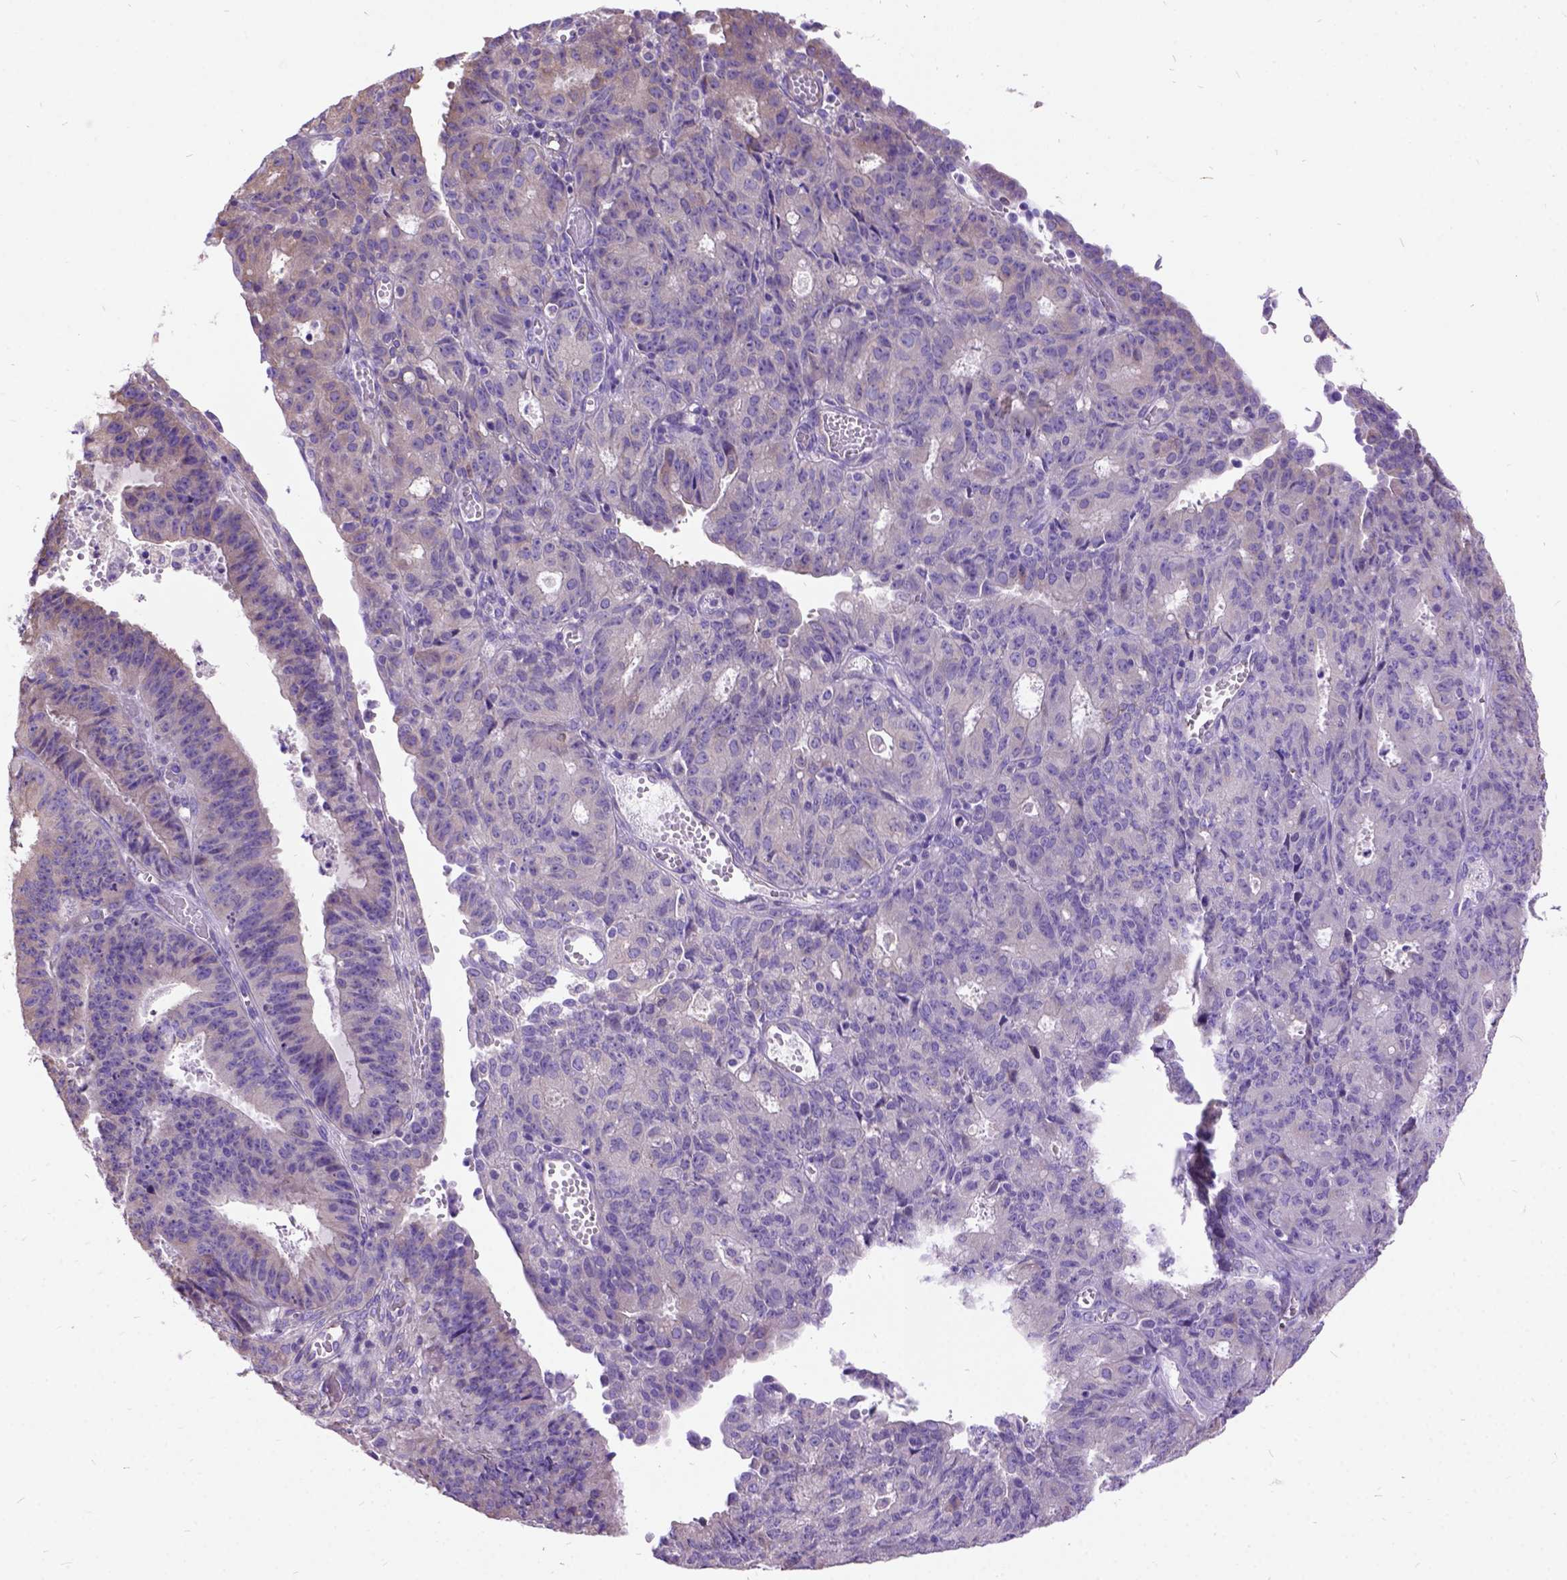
{"staining": {"intensity": "weak", "quantity": "<25%", "location": "cytoplasmic/membranous"}, "tissue": "ovarian cancer", "cell_type": "Tumor cells", "image_type": "cancer", "snomed": [{"axis": "morphology", "description": "Carcinoma, endometroid"}, {"axis": "topography", "description": "Ovary"}], "caption": "Endometroid carcinoma (ovarian) was stained to show a protein in brown. There is no significant positivity in tumor cells. (DAB (3,3'-diaminobenzidine) immunohistochemistry with hematoxylin counter stain).", "gene": "CFAP54", "patient": {"sex": "female", "age": 42}}